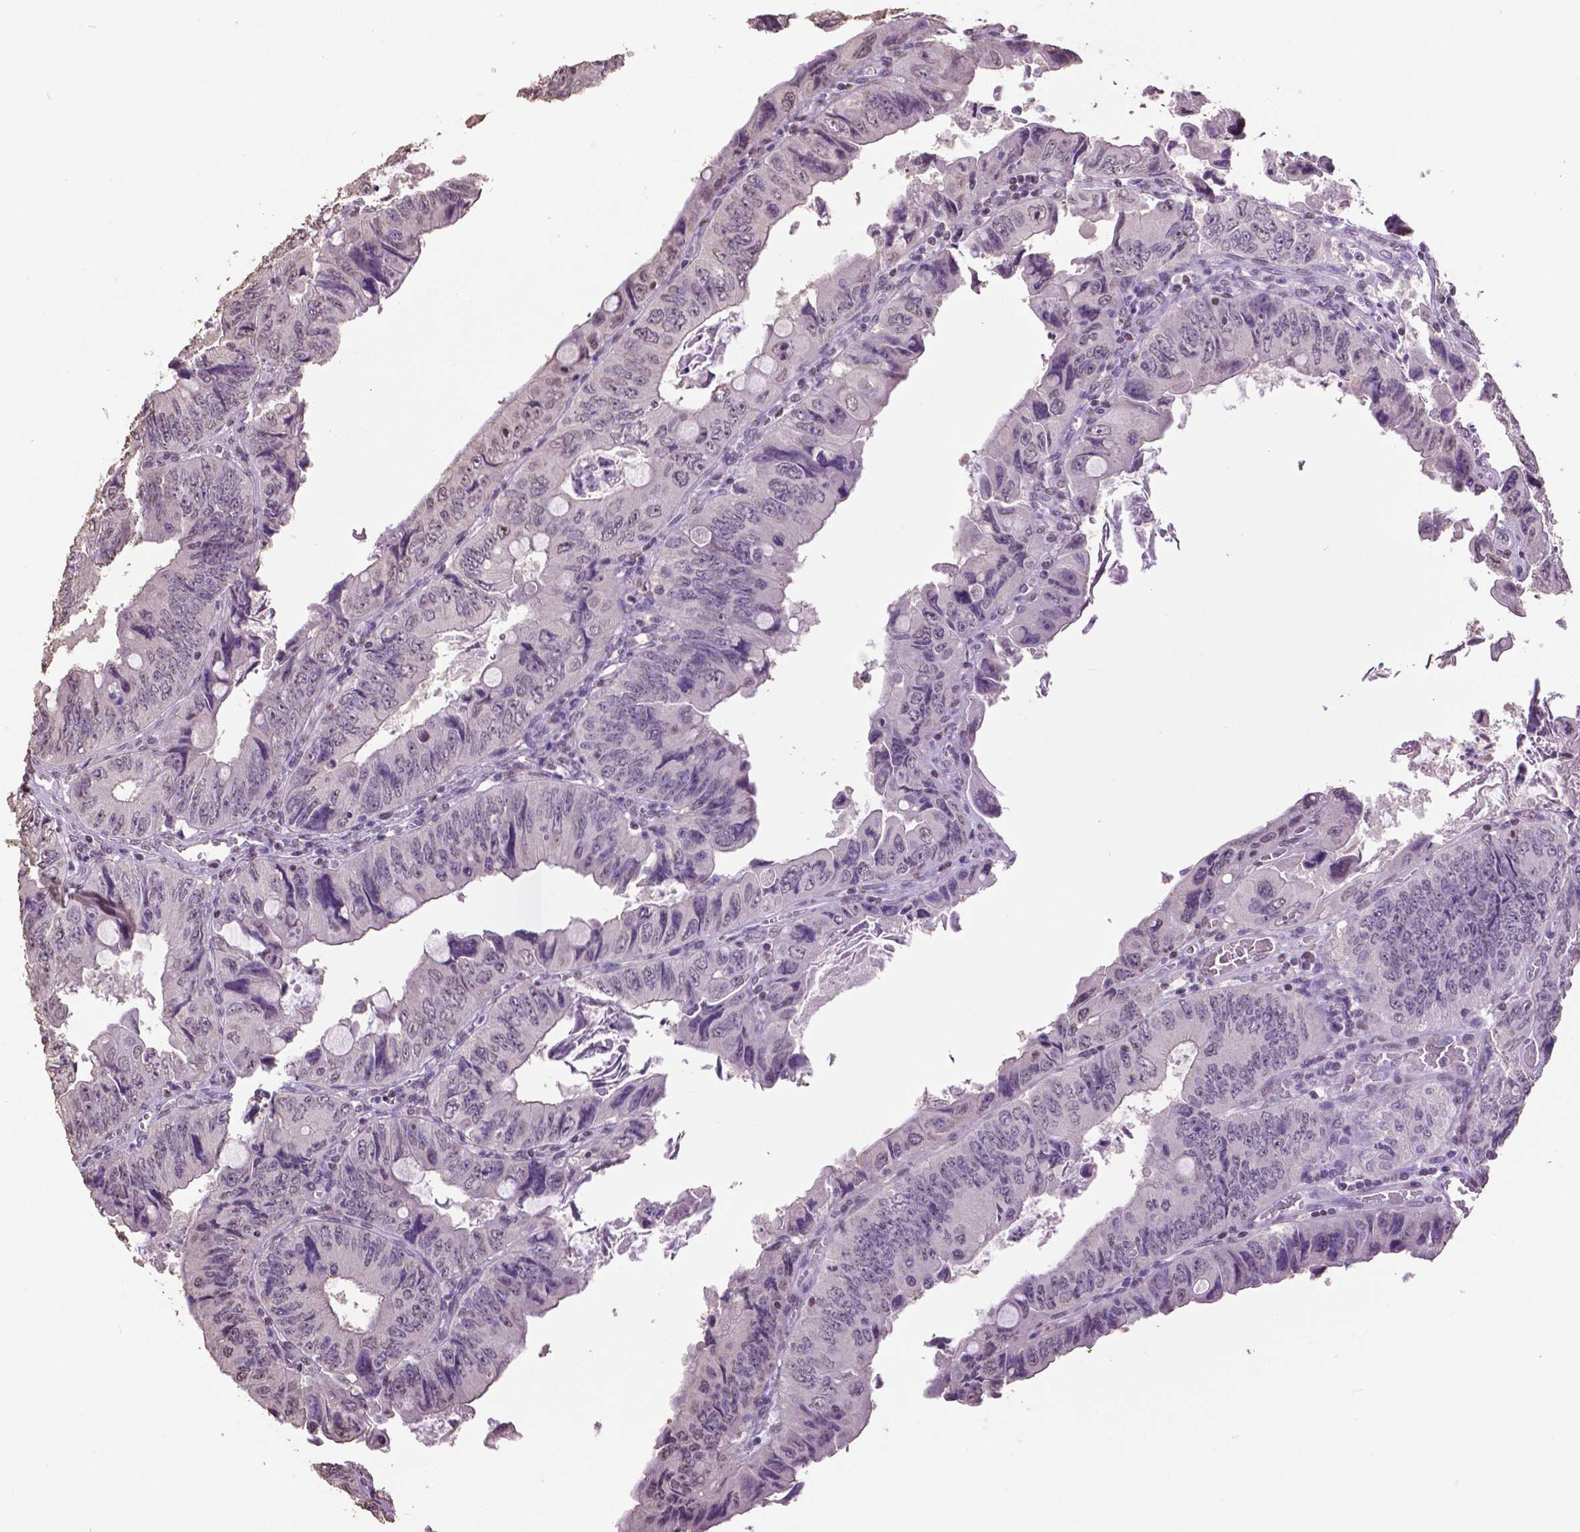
{"staining": {"intensity": "negative", "quantity": "none", "location": "none"}, "tissue": "colorectal cancer", "cell_type": "Tumor cells", "image_type": "cancer", "snomed": [{"axis": "morphology", "description": "Adenocarcinoma, NOS"}, {"axis": "topography", "description": "Colon"}], "caption": "An IHC histopathology image of colorectal cancer (adenocarcinoma) is shown. There is no staining in tumor cells of colorectal cancer (adenocarcinoma). The staining was performed using DAB to visualize the protein expression in brown, while the nuclei were stained in blue with hematoxylin (Magnification: 20x).", "gene": "RUNX3", "patient": {"sex": "female", "age": 84}}